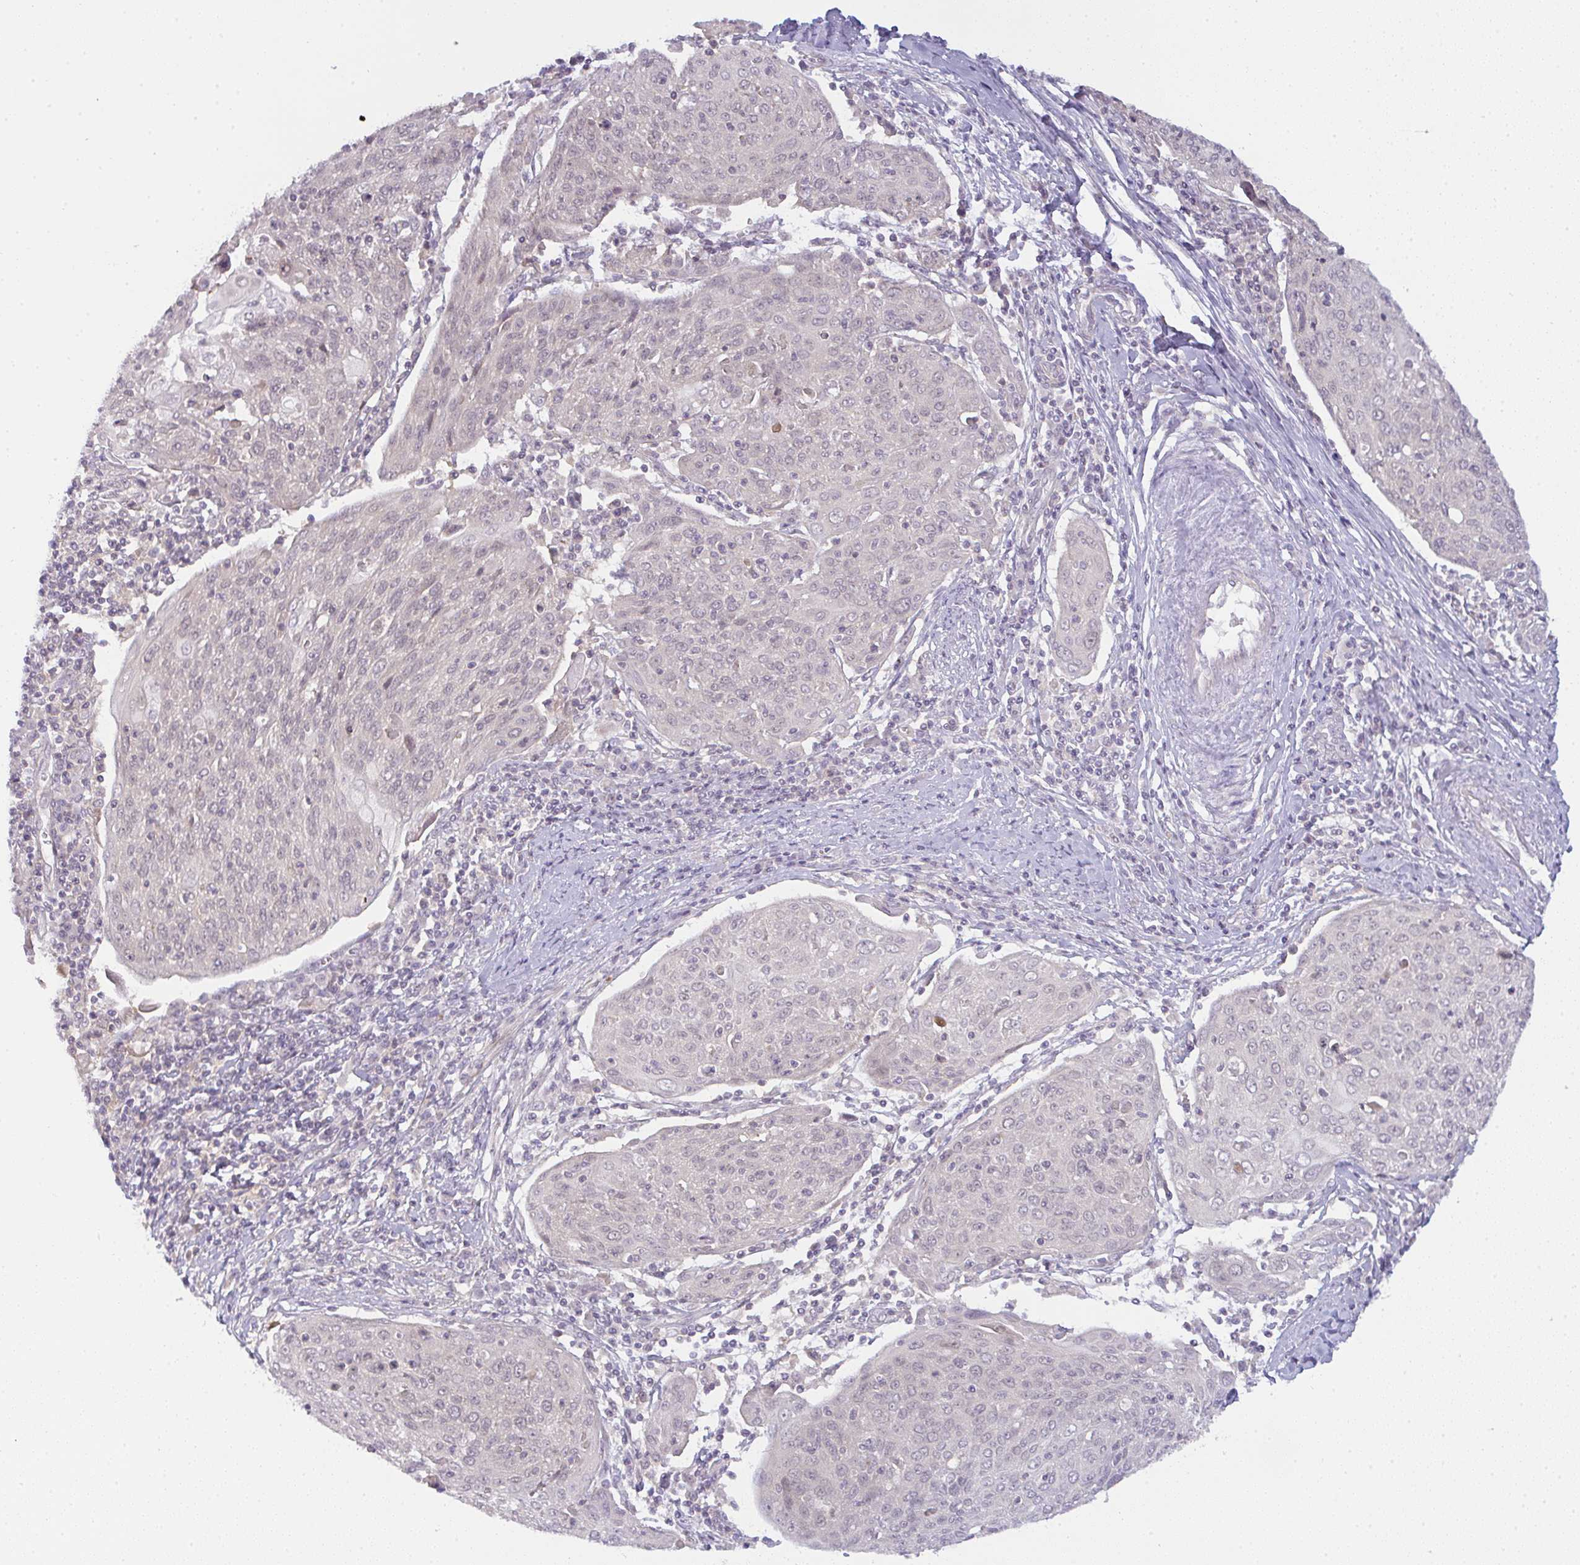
{"staining": {"intensity": "negative", "quantity": "none", "location": "none"}, "tissue": "cervical cancer", "cell_type": "Tumor cells", "image_type": "cancer", "snomed": [{"axis": "morphology", "description": "Squamous cell carcinoma, NOS"}, {"axis": "topography", "description": "Cervix"}], "caption": "High power microscopy histopathology image of an immunohistochemistry histopathology image of cervical squamous cell carcinoma, revealing no significant staining in tumor cells.", "gene": "CSE1L", "patient": {"sex": "female", "age": 67}}